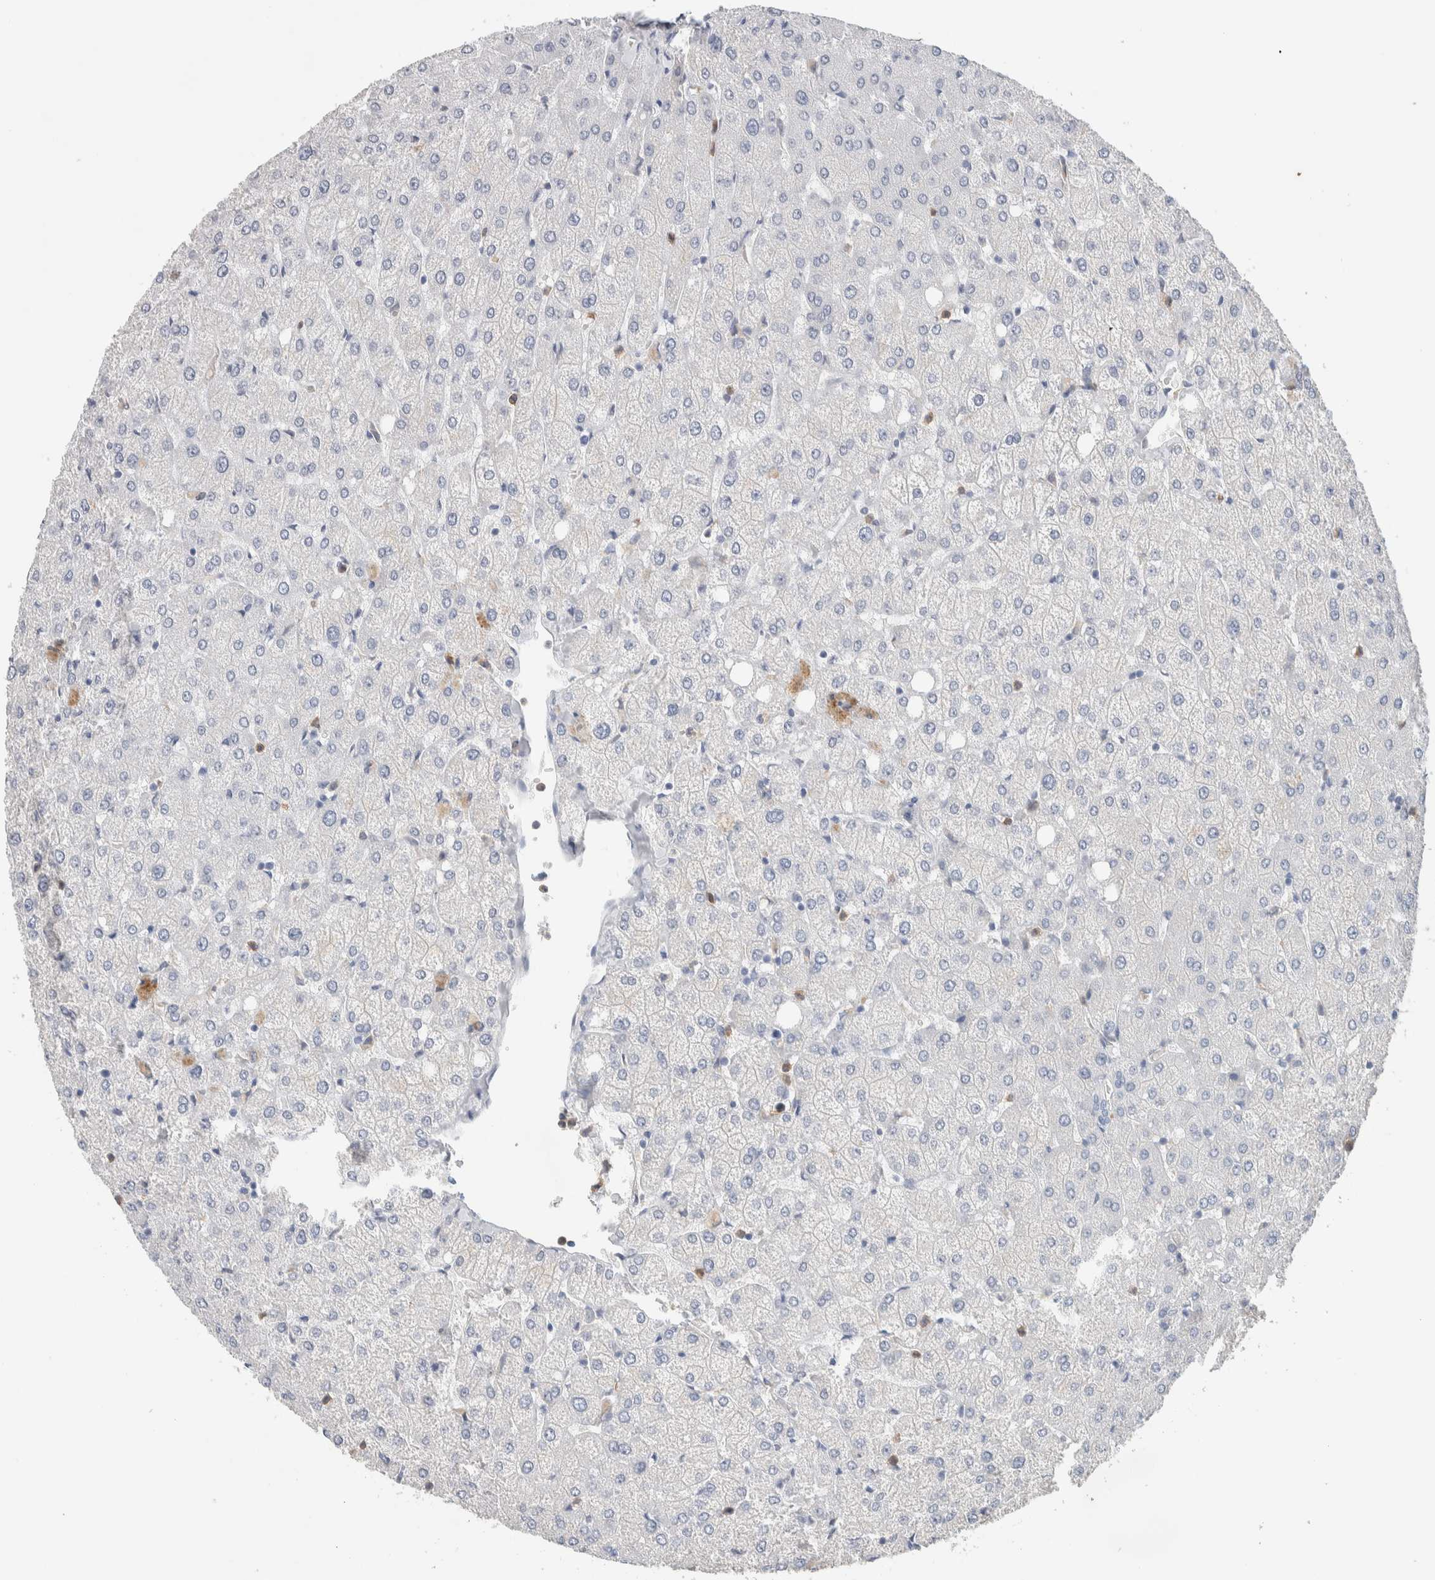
{"staining": {"intensity": "negative", "quantity": "none", "location": "none"}, "tissue": "liver", "cell_type": "Cholangiocytes", "image_type": "normal", "snomed": [{"axis": "morphology", "description": "Normal tissue, NOS"}, {"axis": "topography", "description": "Liver"}], "caption": "IHC of benign human liver shows no positivity in cholangiocytes.", "gene": "NCF2", "patient": {"sex": "female", "age": 54}}